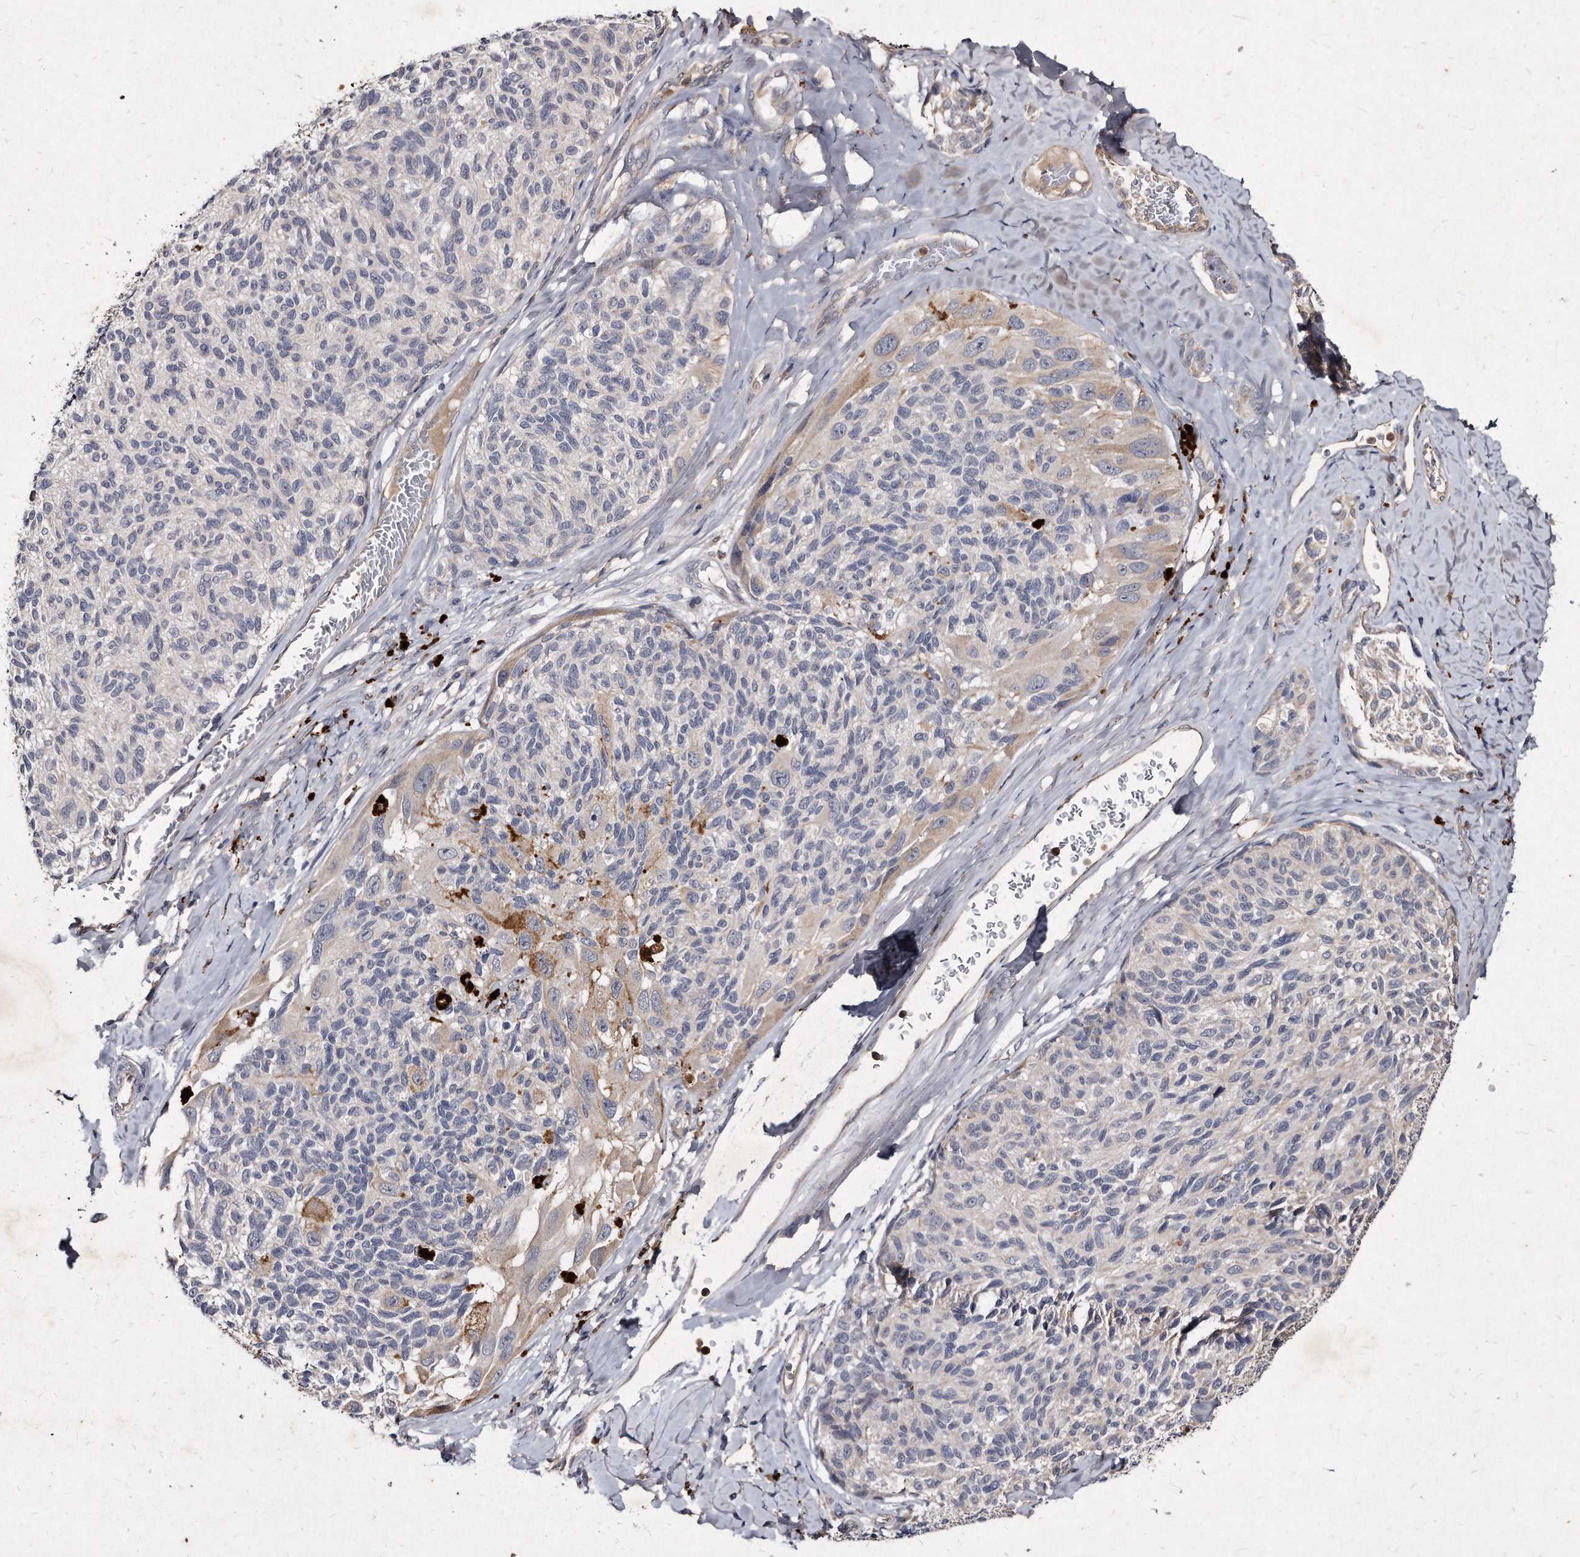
{"staining": {"intensity": "negative", "quantity": "none", "location": "none"}, "tissue": "melanoma", "cell_type": "Tumor cells", "image_type": "cancer", "snomed": [{"axis": "morphology", "description": "Malignant melanoma, NOS"}, {"axis": "topography", "description": "Skin"}], "caption": "Tumor cells show no significant protein expression in melanoma. (DAB IHC, high magnification).", "gene": "KLHDC3", "patient": {"sex": "female", "age": 73}}